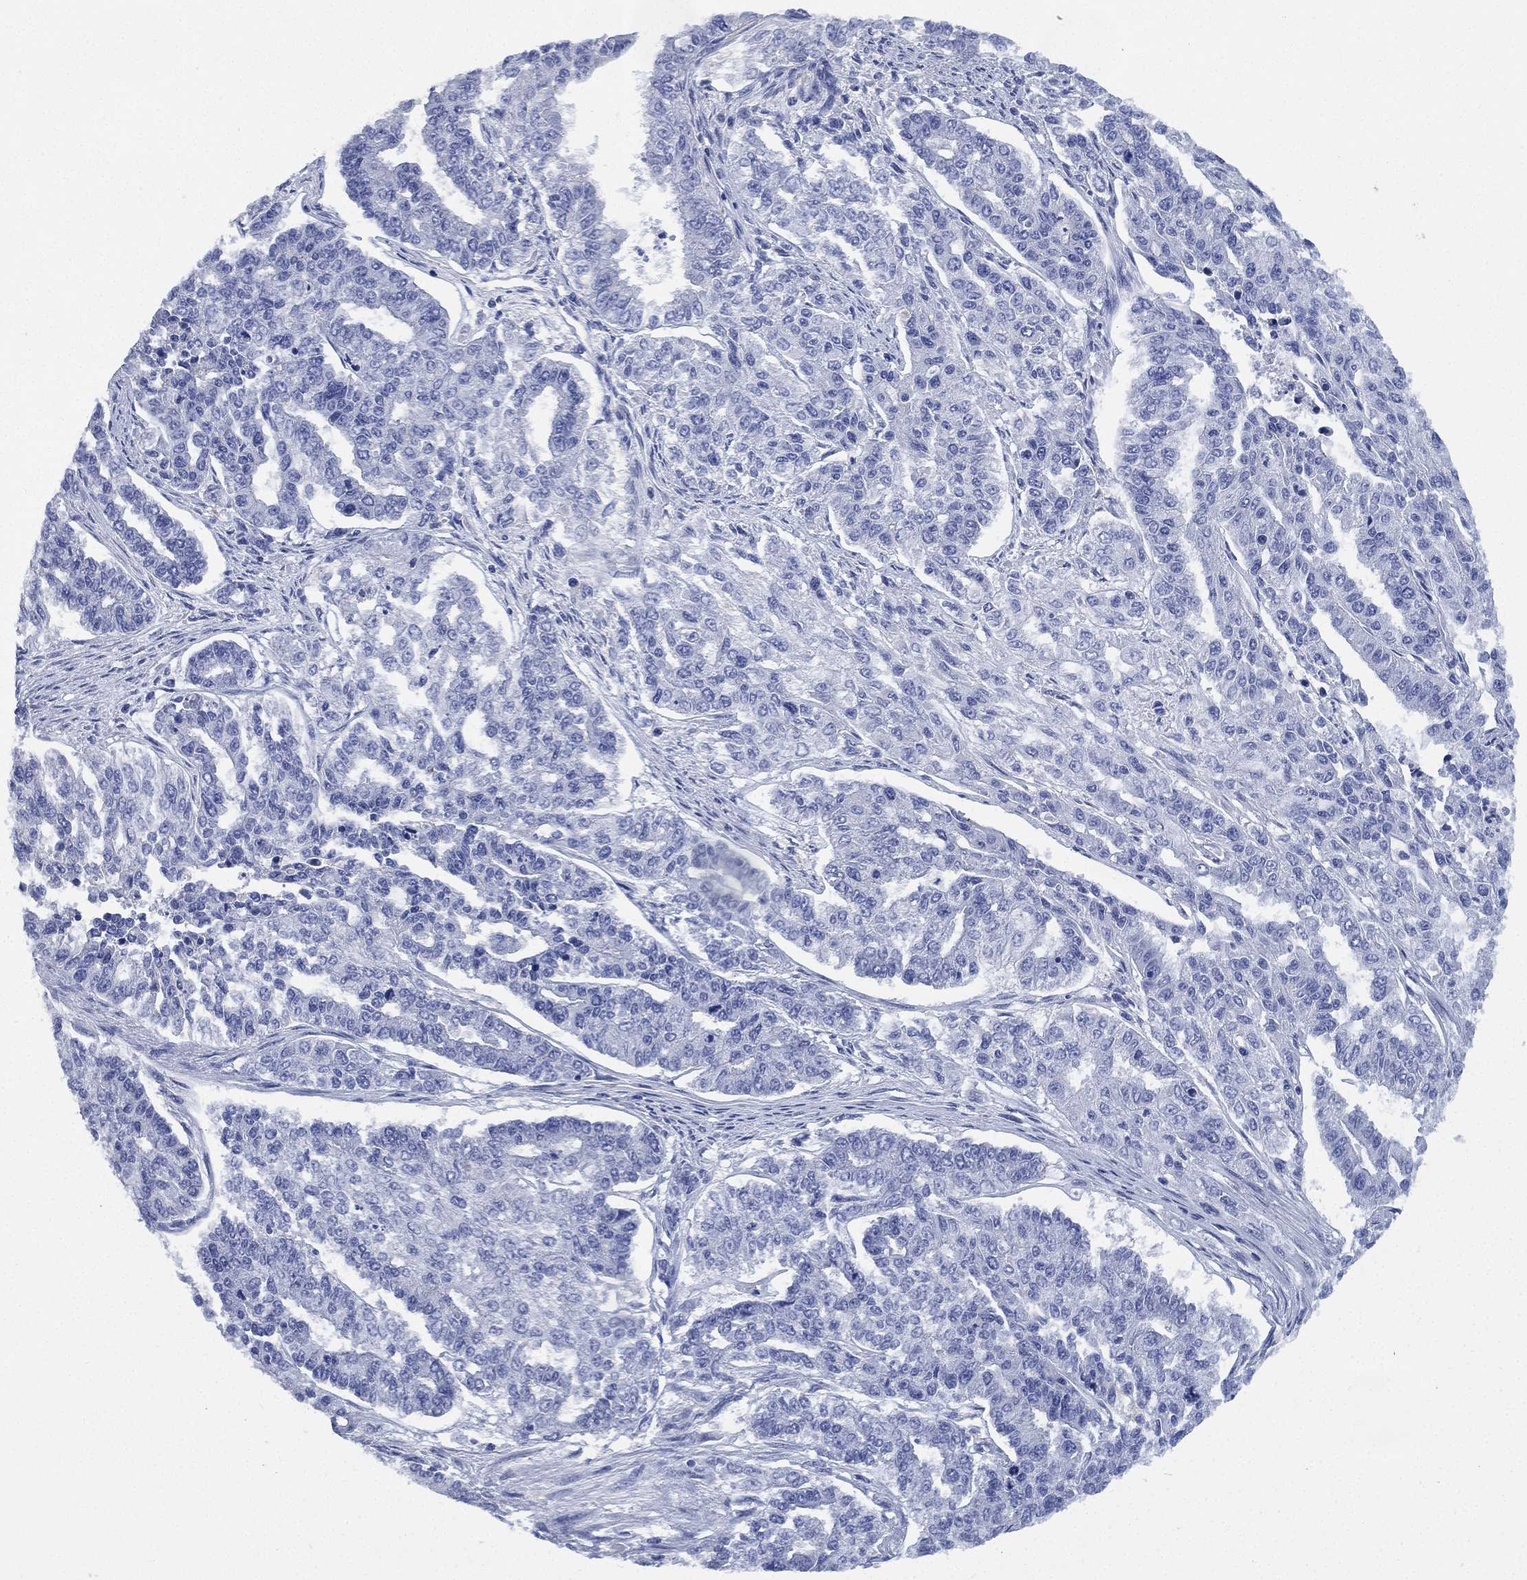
{"staining": {"intensity": "negative", "quantity": "none", "location": "none"}, "tissue": "endometrial cancer", "cell_type": "Tumor cells", "image_type": "cancer", "snomed": [{"axis": "morphology", "description": "Adenocarcinoma, NOS"}, {"axis": "topography", "description": "Uterus"}], "caption": "Human endometrial cancer stained for a protein using immunohistochemistry exhibits no expression in tumor cells.", "gene": "CCDC70", "patient": {"sex": "female", "age": 59}}